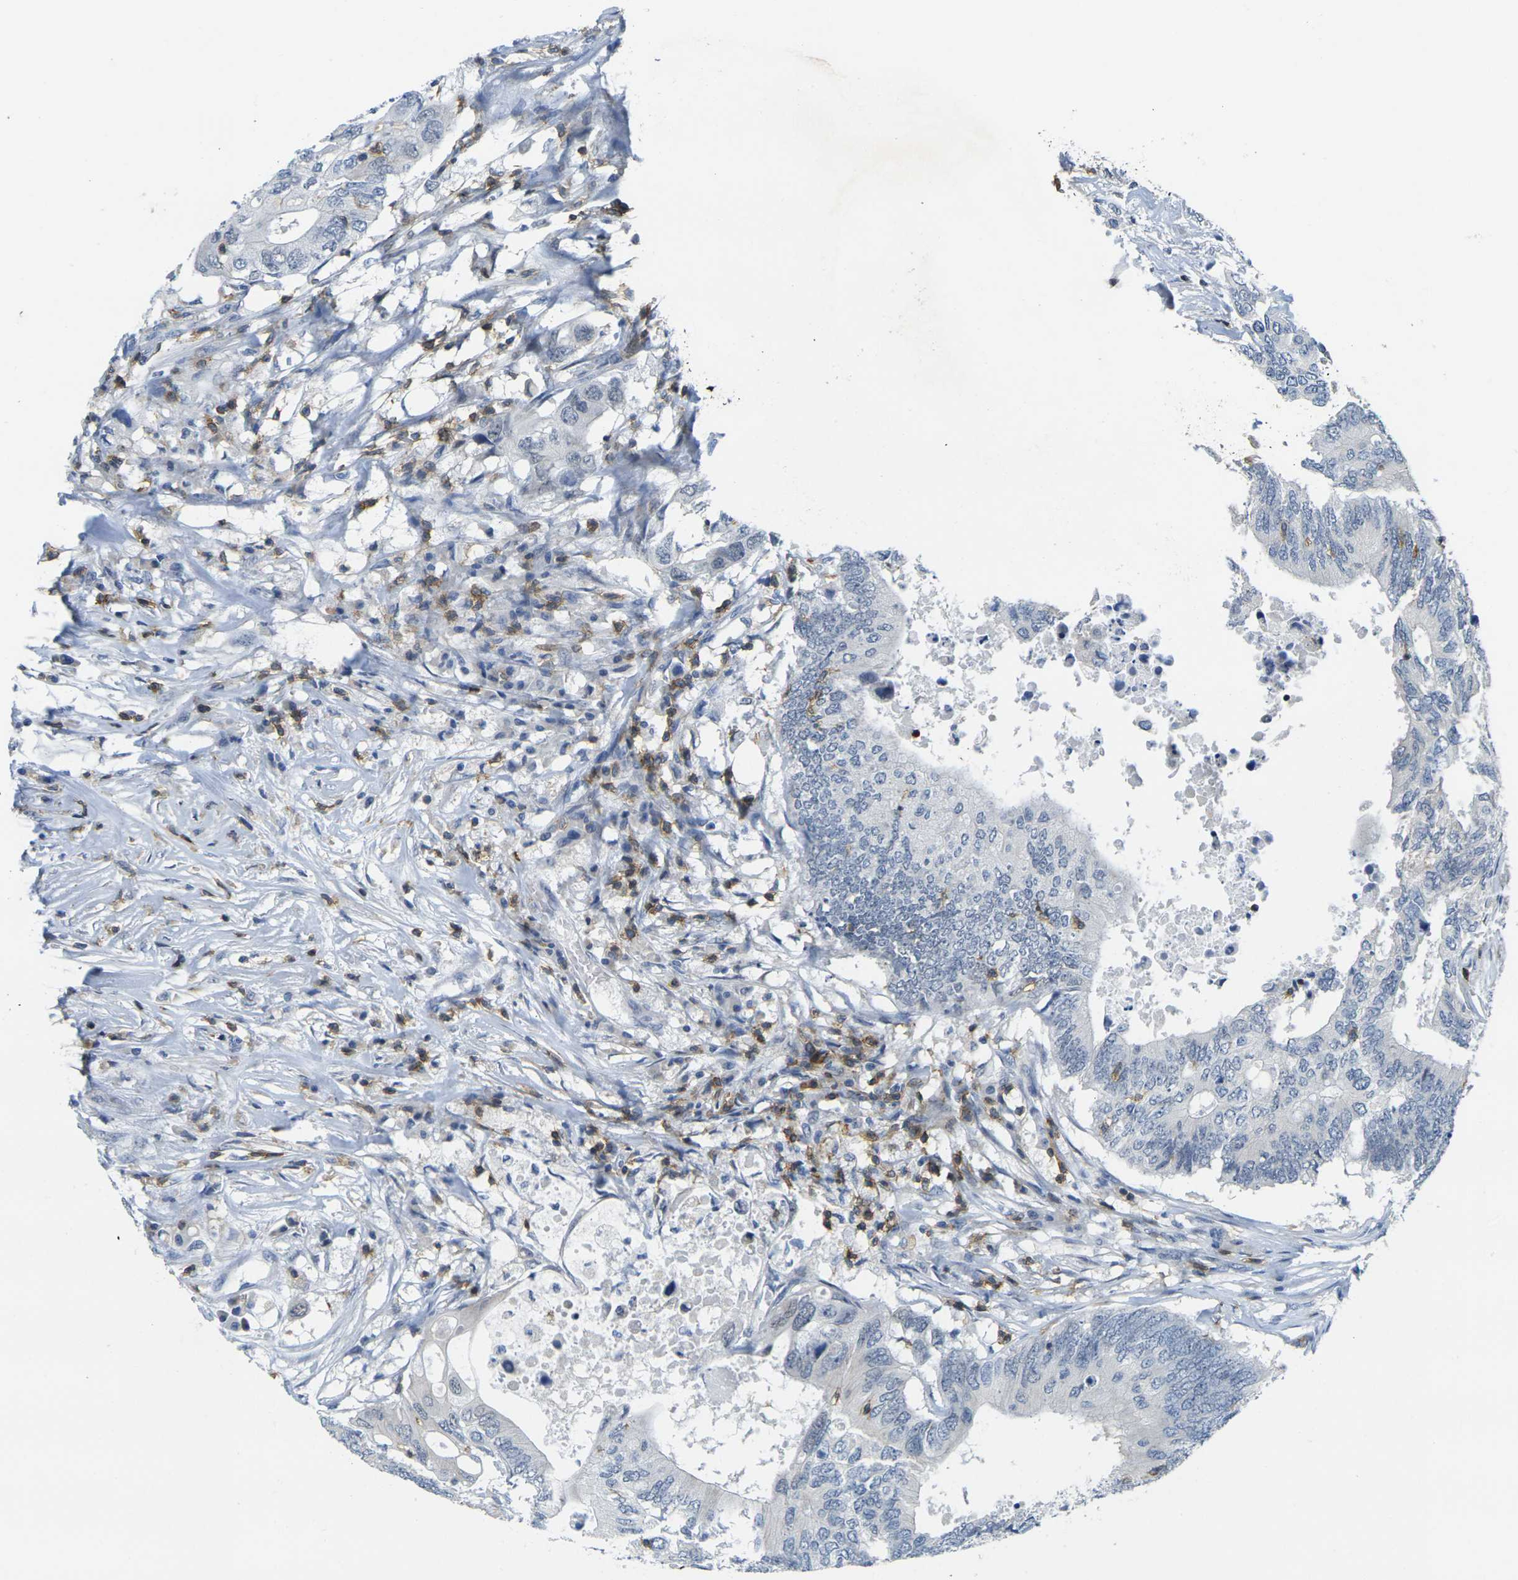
{"staining": {"intensity": "negative", "quantity": "none", "location": "none"}, "tissue": "colorectal cancer", "cell_type": "Tumor cells", "image_type": "cancer", "snomed": [{"axis": "morphology", "description": "Adenocarcinoma, NOS"}, {"axis": "topography", "description": "Colon"}], "caption": "Immunohistochemistry image of neoplastic tissue: human colorectal adenocarcinoma stained with DAB (3,3'-diaminobenzidine) exhibits no significant protein positivity in tumor cells.", "gene": "CD3D", "patient": {"sex": "male", "age": 71}}